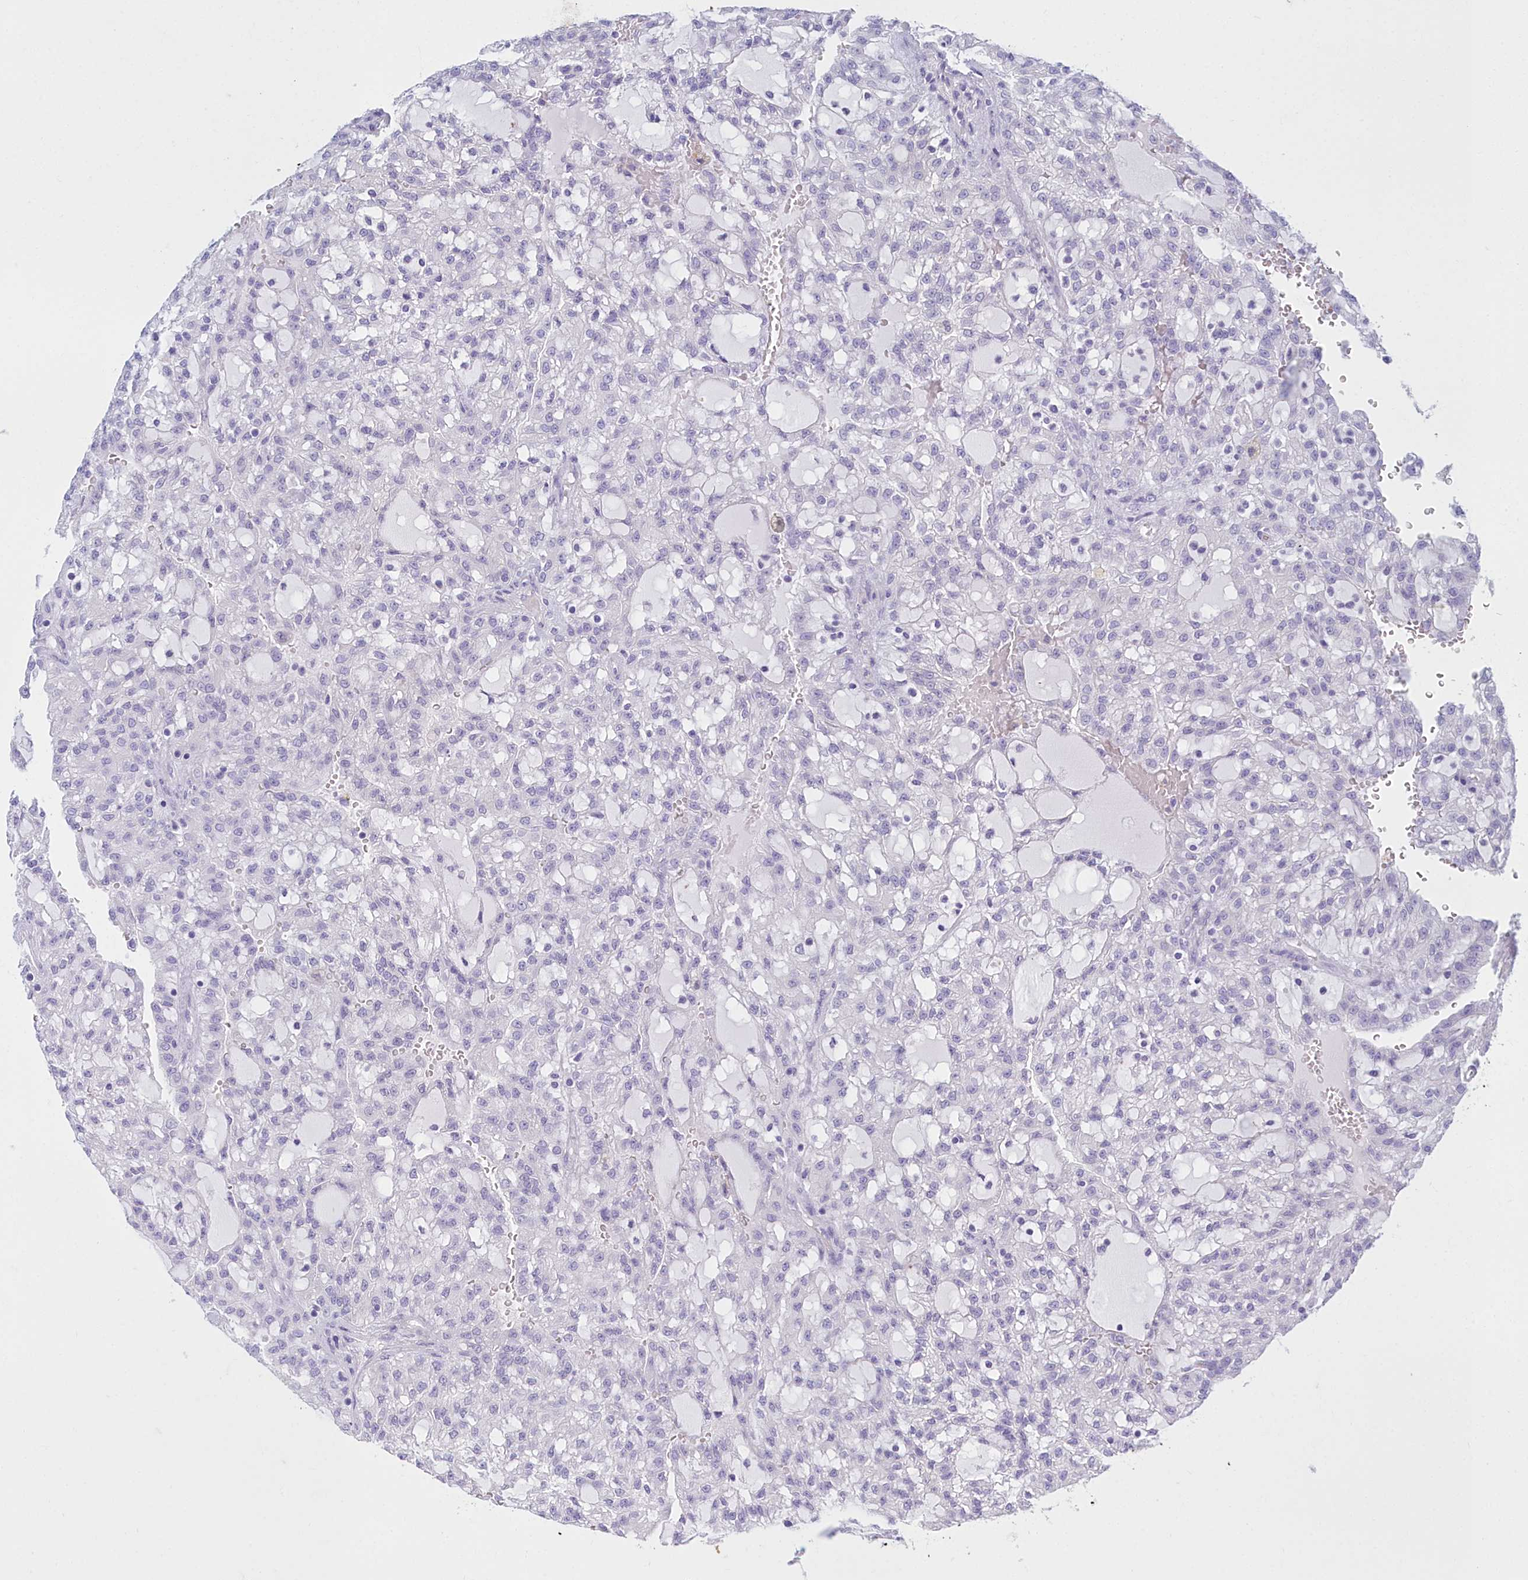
{"staining": {"intensity": "negative", "quantity": "none", "location": "none"}, "tissue": "renal cancer", "cell_type": "Tumor cells", "image_type": "cancer", "snomed": [{"axis": "morphology", "description": "Adenocarcinoma, NOS"}, {"axis": "topography", "description": "Kidney"}], "caption": "The micrograph demonstrates no significant positivity in tumor cells of adenocarcinoma (renal).", "gene": "TMEM97", "patient": {"sex": "male", "age": 63}}